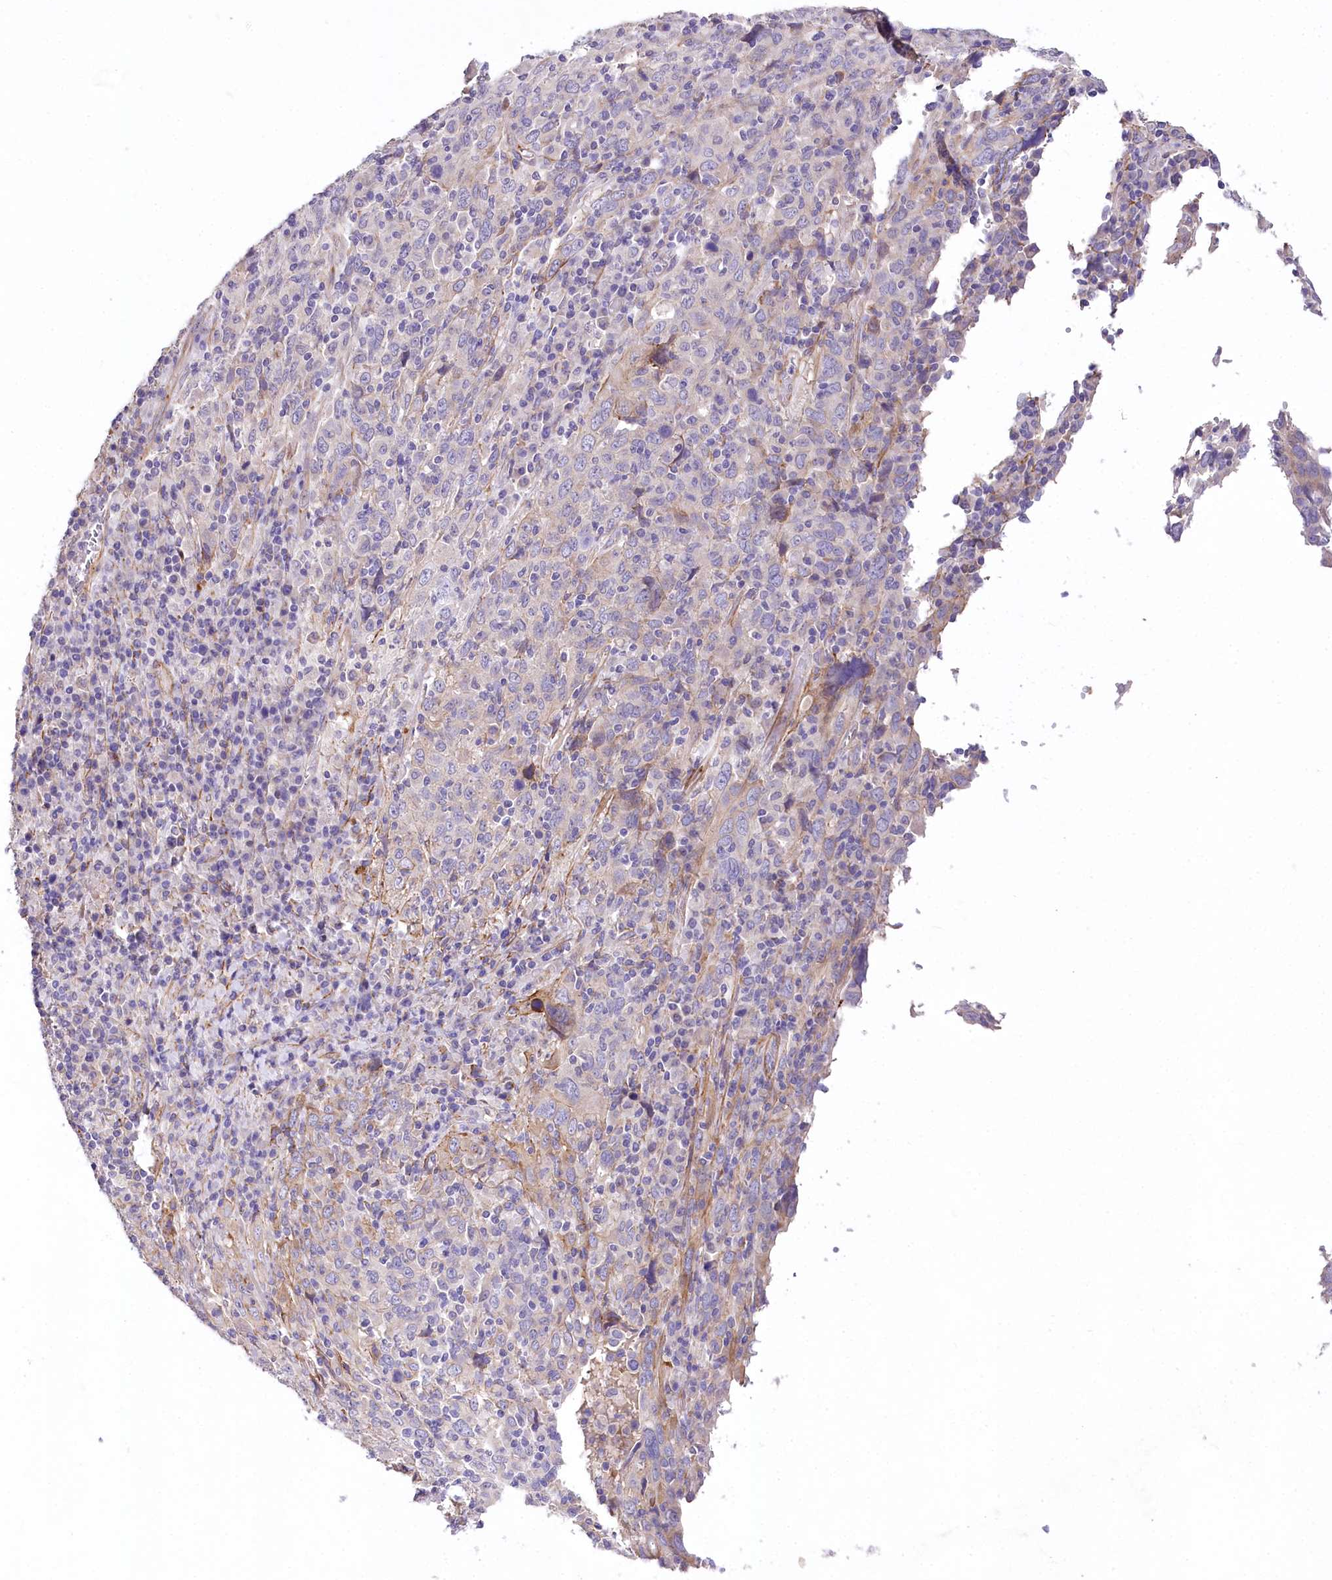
{"staining": {"intensity": "negative", "quantity": "none", "location": "none"}, "tissue": "cervical cancer", "cell_type": "Tumor cells", "image_type": "cancer", "snomed": [{"axis": "morphology", "description": "Squamous cell carcinoma, NOS"}, {"axis": "topography", "description": "Cervix"}], "caption": "Cervical cancer (squamous cell carcinoma) stained for a protein using immunohistochemistry demonstrates no positivity tumor cells.", "gene": "RDH16", "patient": {"sex": "female", "age": 46}}